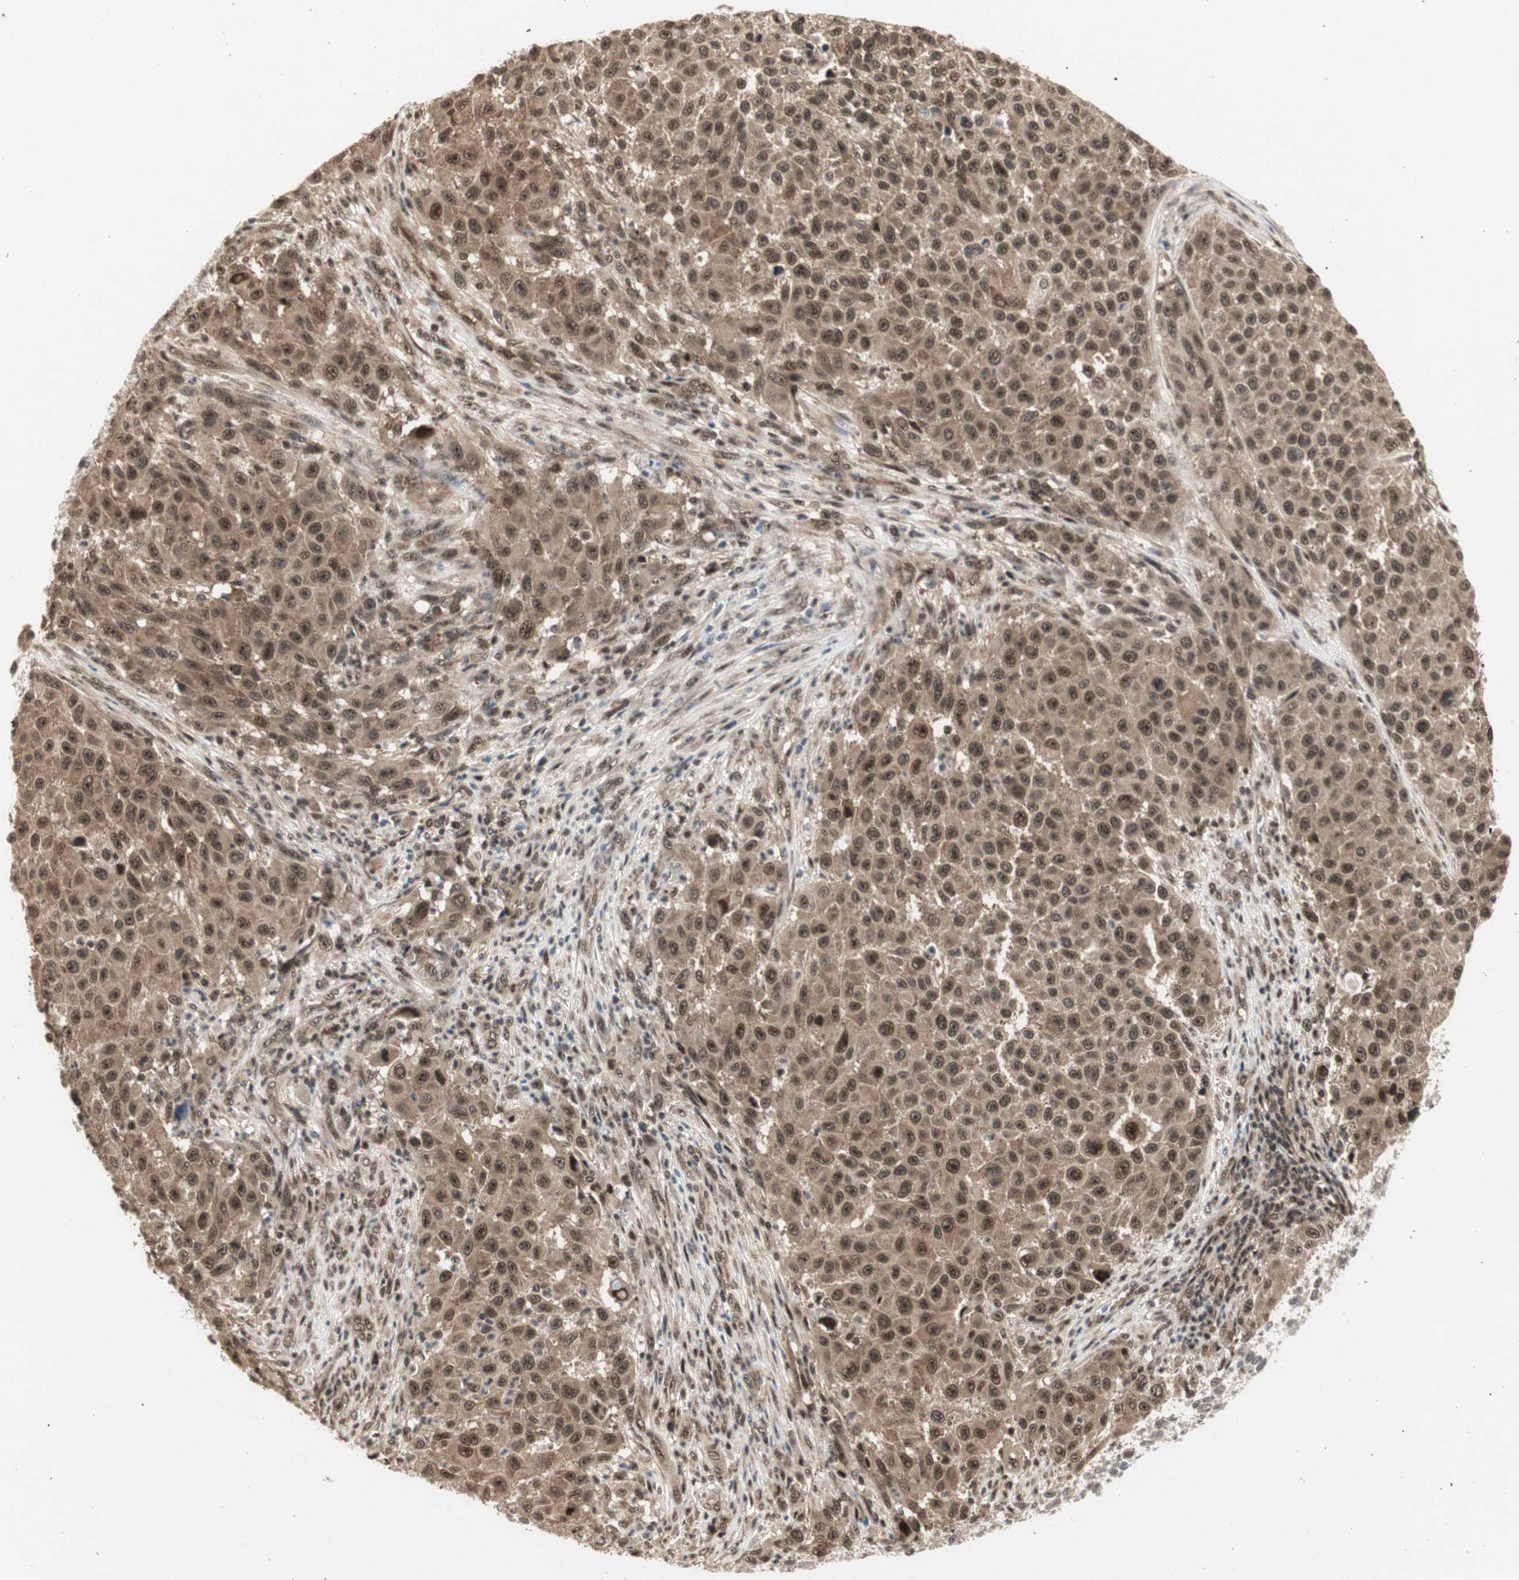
{"staining": {"intensity": "moderate", "quantity": ">75%", "location": "cytoplasmic/membranous,nuclear"}, "tissue": "melanoma", "cell_type": "Tumor cells", "image_type": "cancer", "snomed": [{"axis": "morphology", "description": "Malignant melanoma, Metastatic site"}, {"axis": "topography", "description": "Lymph node"}], "caption": "Immunohistochemical staining of human malignant melanoma (metastatic site) demonstrates moderate cytoplasmic/membranous and nuclear protein positivity in approximately >75% of tumor cells. The protein of interest is stained brown, and the nuclei are stained in blue (DAB IHC with brightfield microscopy, high magnification).", "gene": "CSNK2B", "patient": {"sex": "male", "age": 61}}